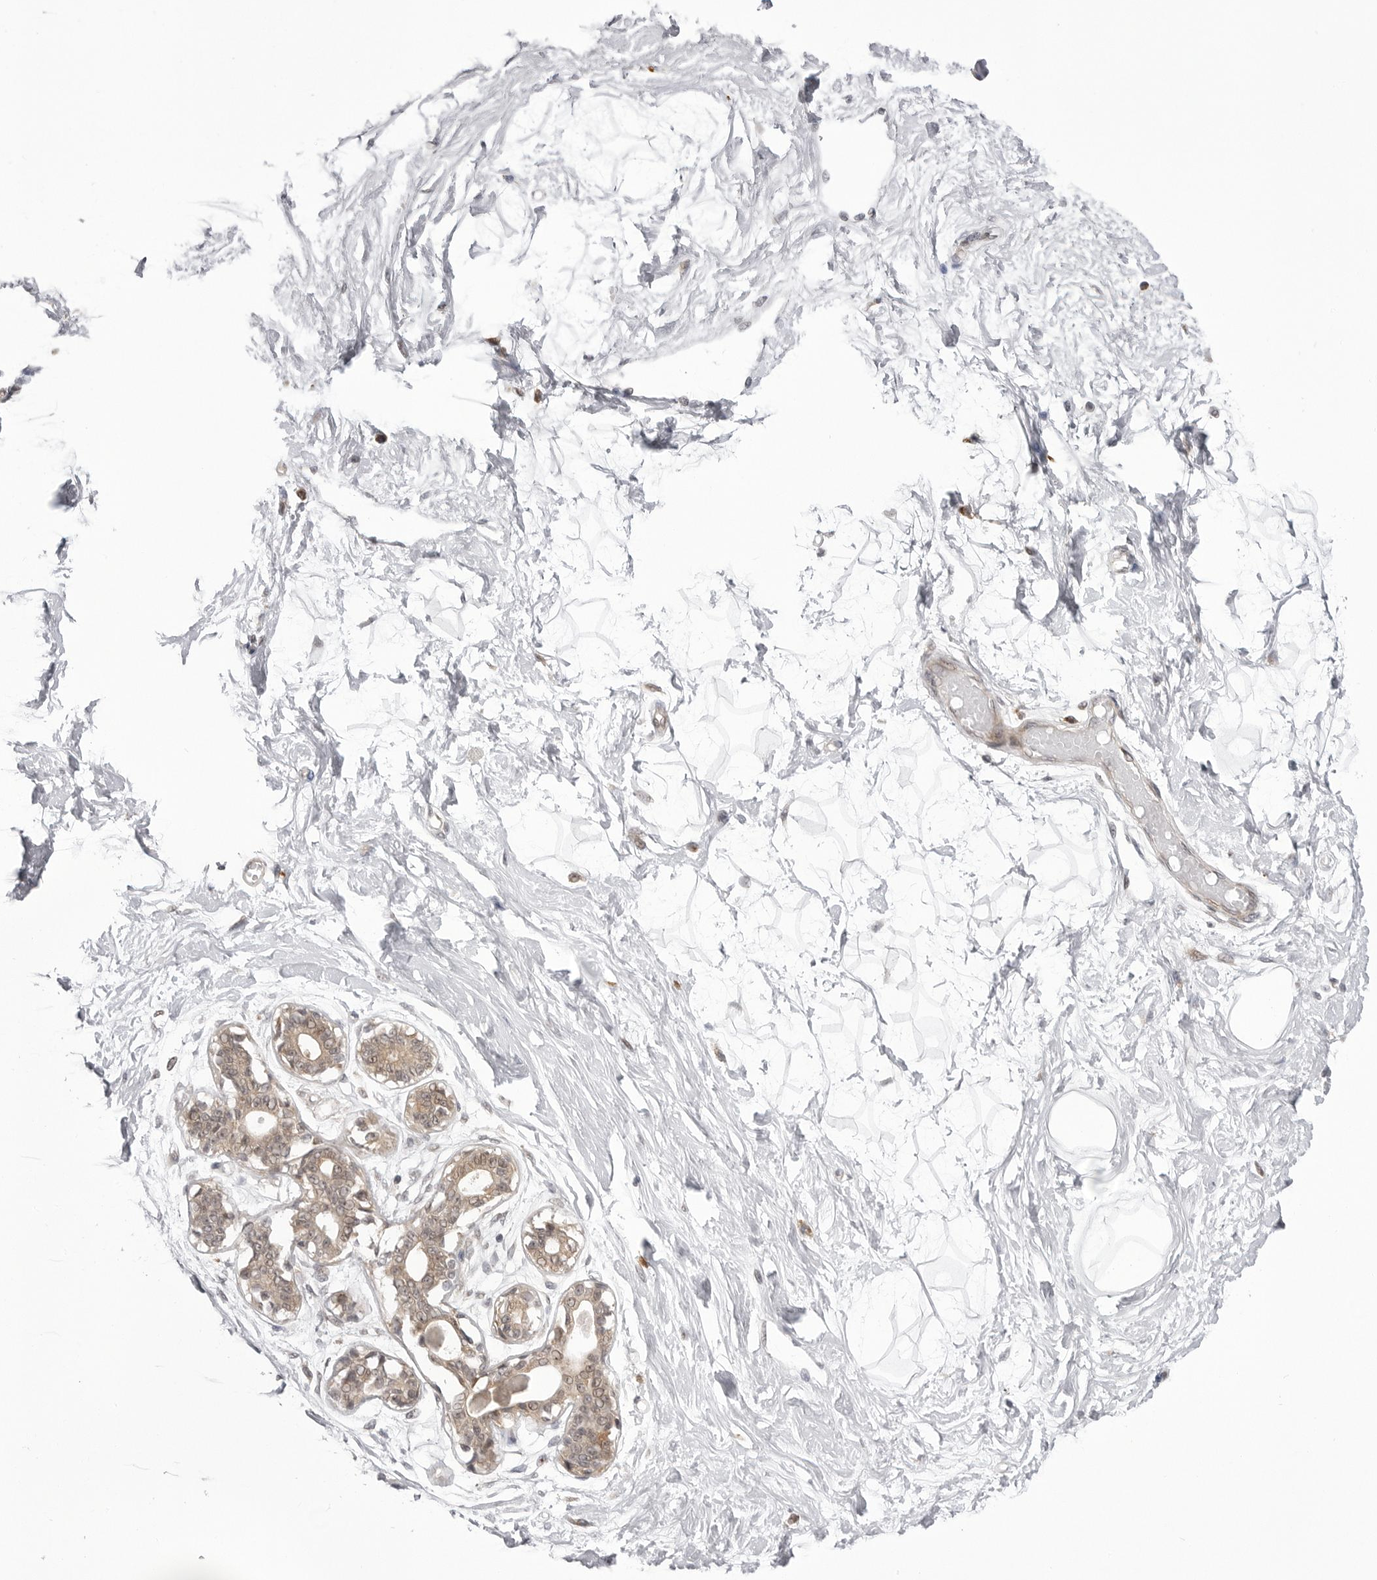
{"staining": {"intensity": "negative", "quantity": "none", "location": "none"}, "tissue": "breast", "cell_type": "Adipocytes", "image_type": "normal", "snomed": [{"axis": "morphology", "description": "Normal tissue, NOS"}, {"axis": "topography", "description": "Breast"}], "caption": "IHC photomicrograph of benign breast stained for a protein (brown), which demonstrates no expression in adipocytes. Nuclei are stained in blue.", "gene": "PTK2B", "patient": {"sex": "female", "age": 45}}